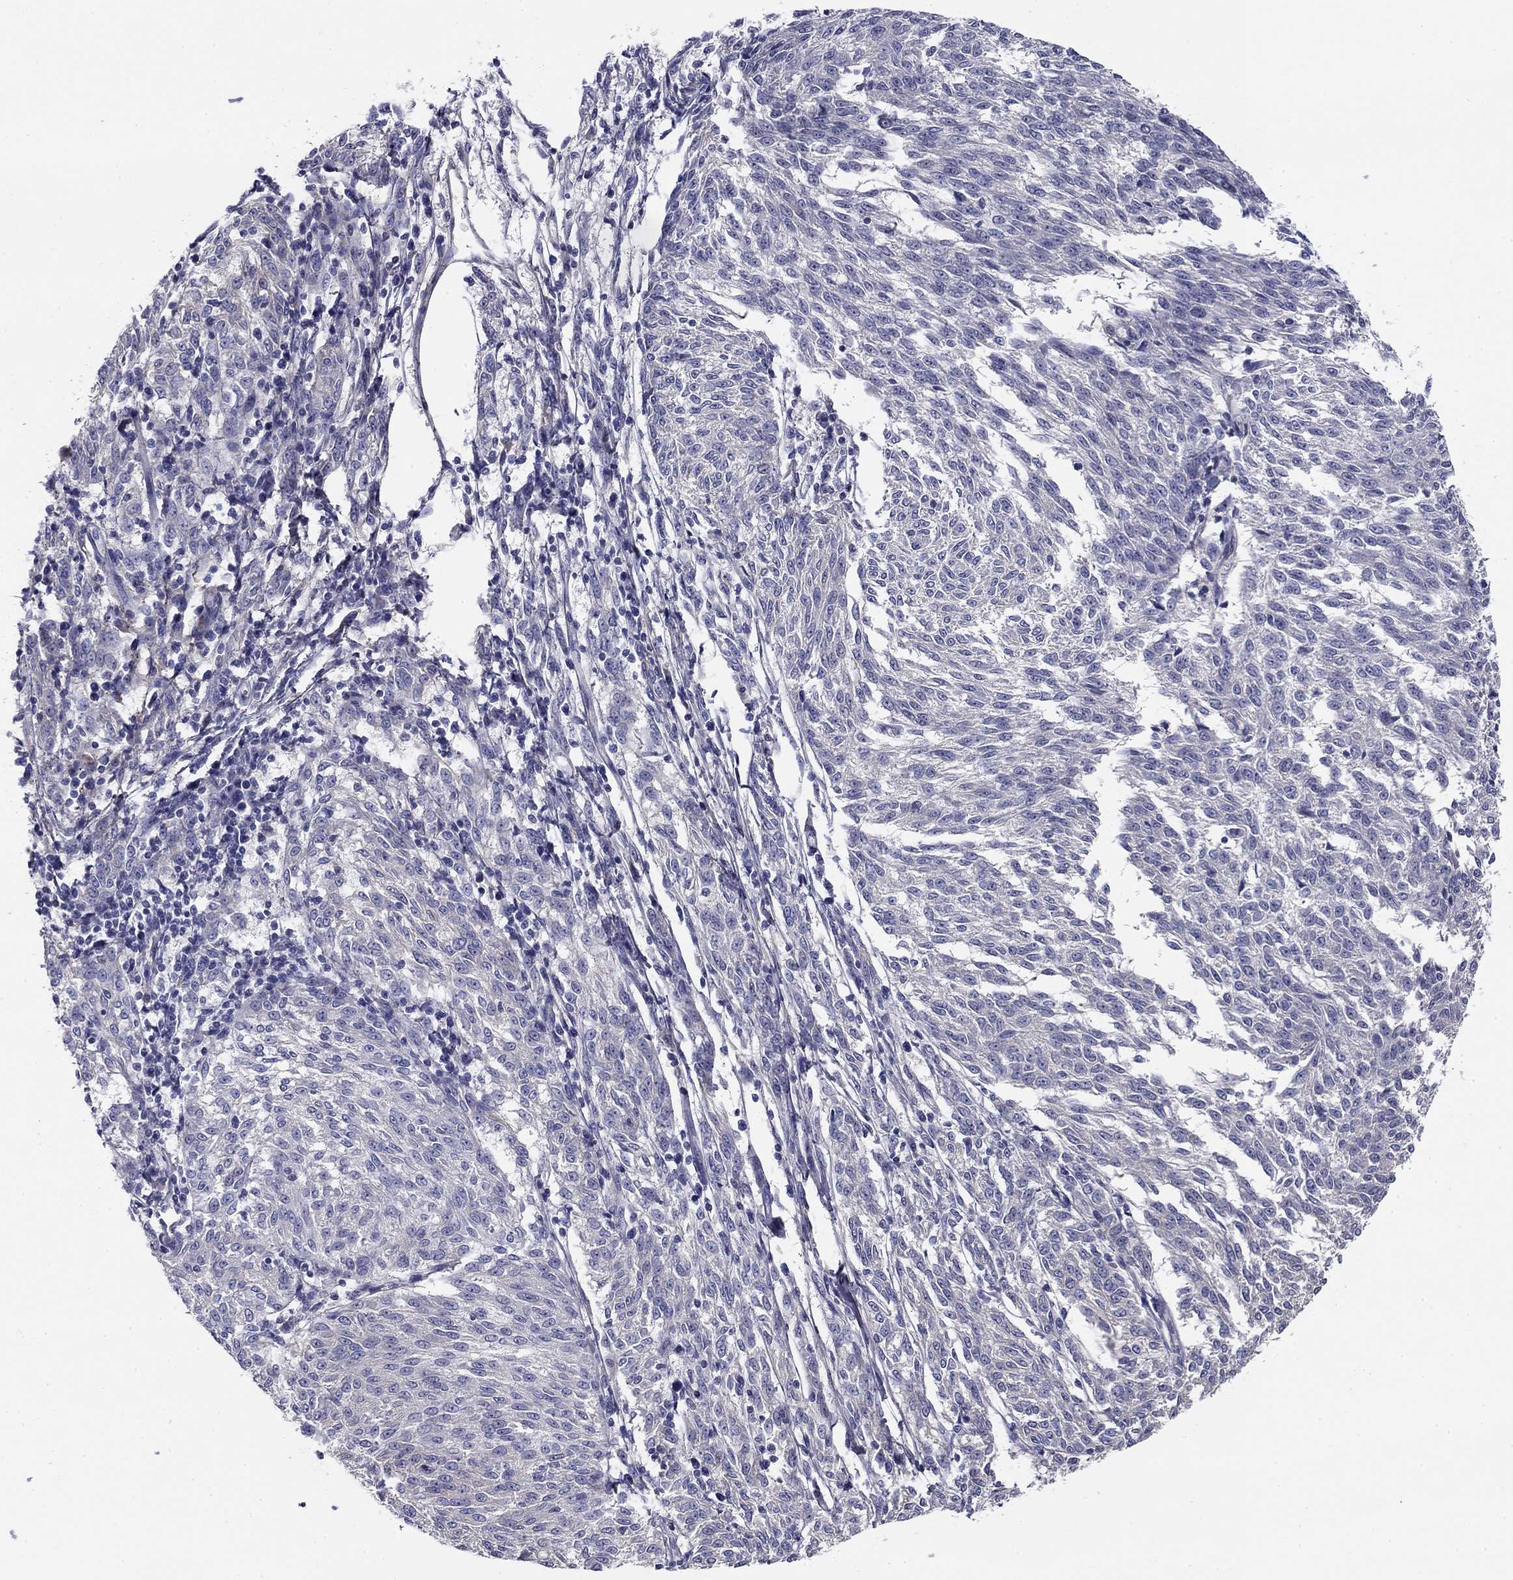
{"staining": {"intensity": "negative", "quantity": "none", "location": "none"}, "tissue": "melanoma", "cell_type": "Tumor cells", "image_type": "cancer", "snomed": [{"axis": "morphology", "description": "Malignant melanoma, NOS"}, {"axis": "topography", "description": "Skin"}], "caption": "A high-resolution image shows immunohistochemistry (IHC) staining of malignant melanoma, which shows no significant positivity in tumor cells.", "gene": "CPLX4", "patient": {"sex": "female", "age": 72}}